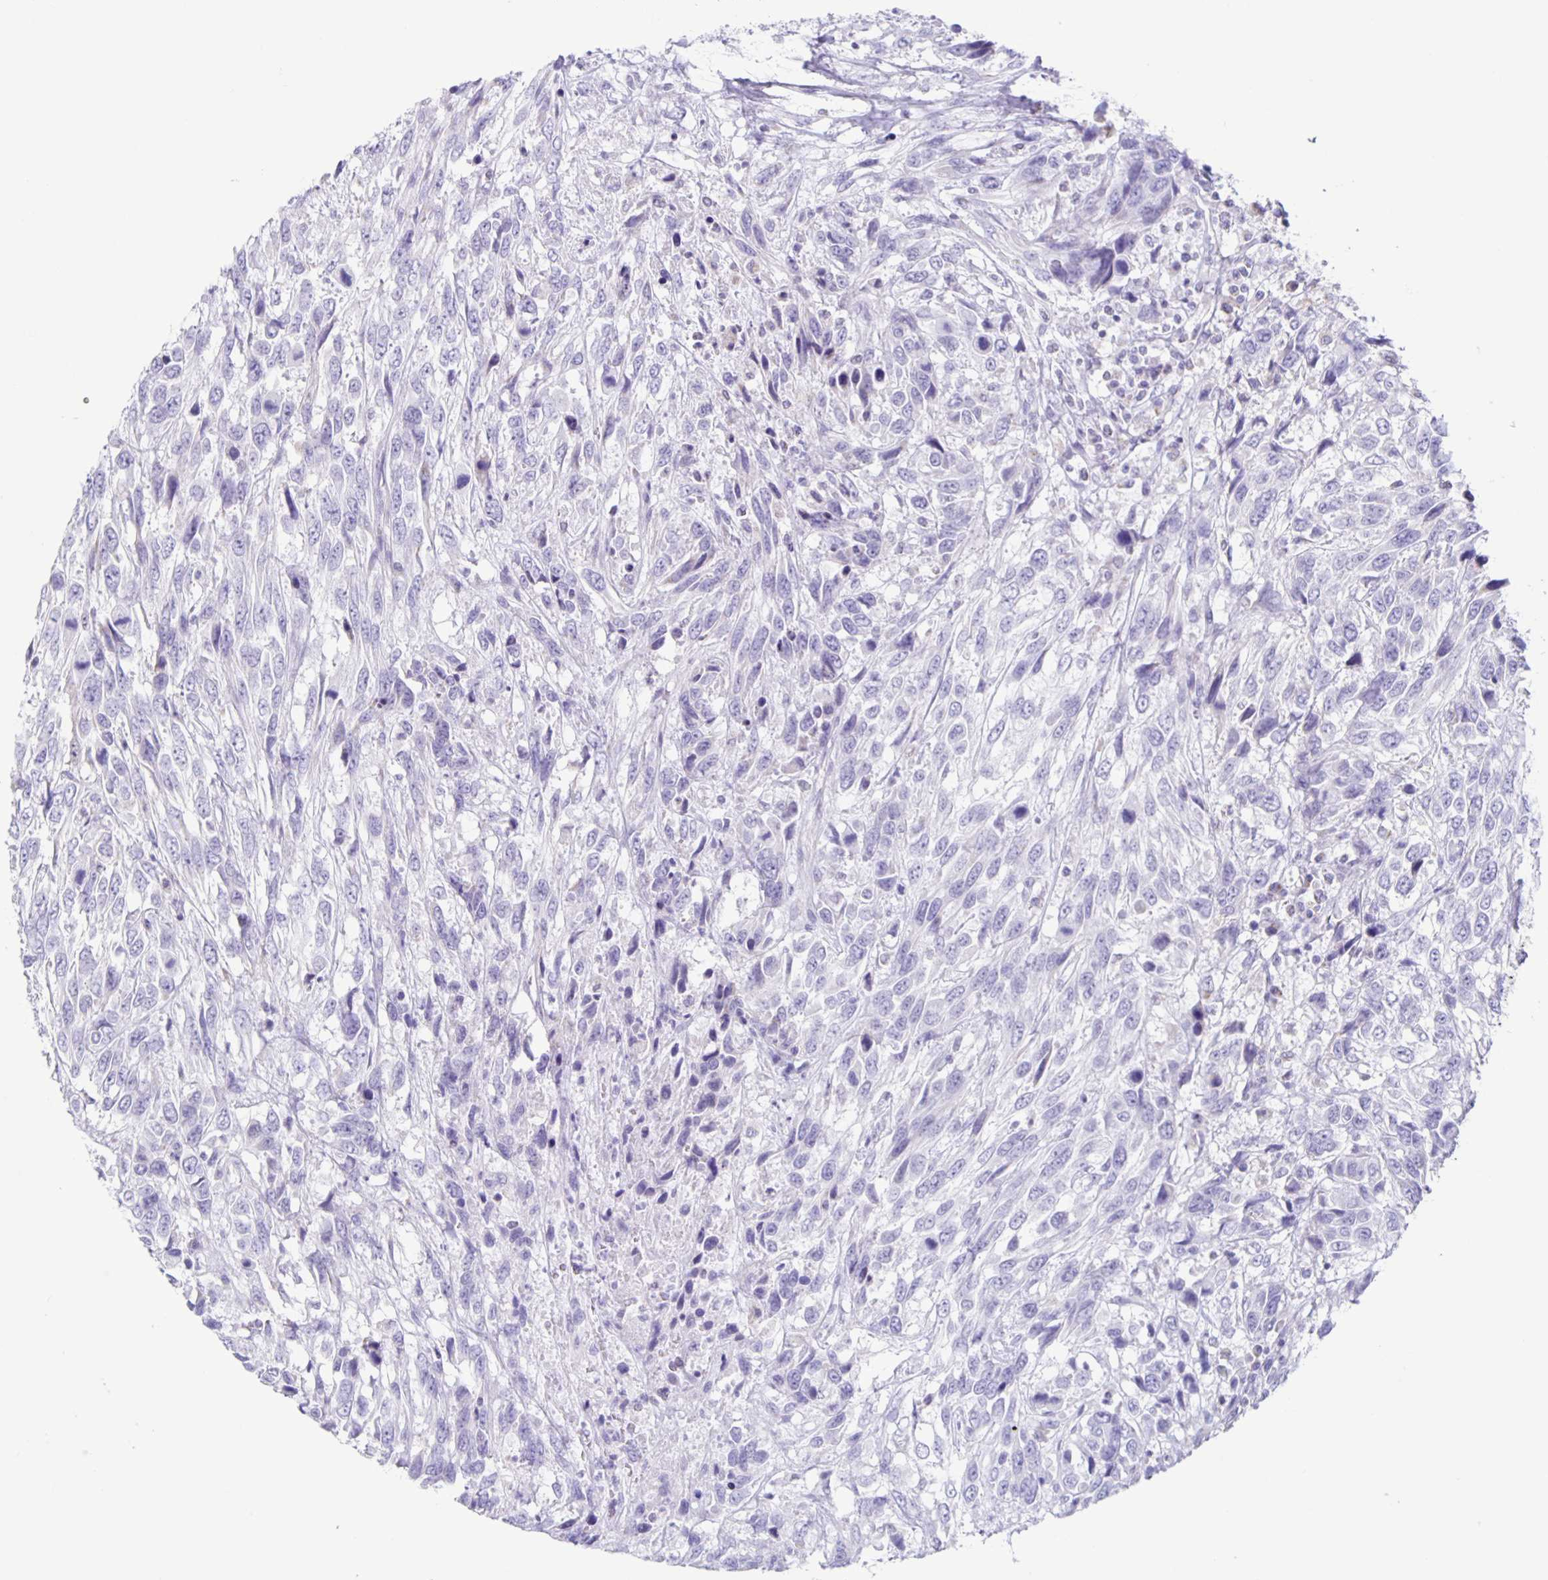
{"staining": {"intensity": "negative", "quantity": "none", "location": "none"}, "tissue": "urothelial cancer", "cell_type": "Tumor cells", "image_type": "cancer", "snomed": [{"axis": "morphology", "description": "Urothelial carcinoma, High grade"}, {"axis": "topography", "description": "Urinary bladder"}], "caption": "Tumor cells show no significant positivity in urothelial cancer.", "gene": "CT45A5", "patient": {"sex": "female", "age": 70}}